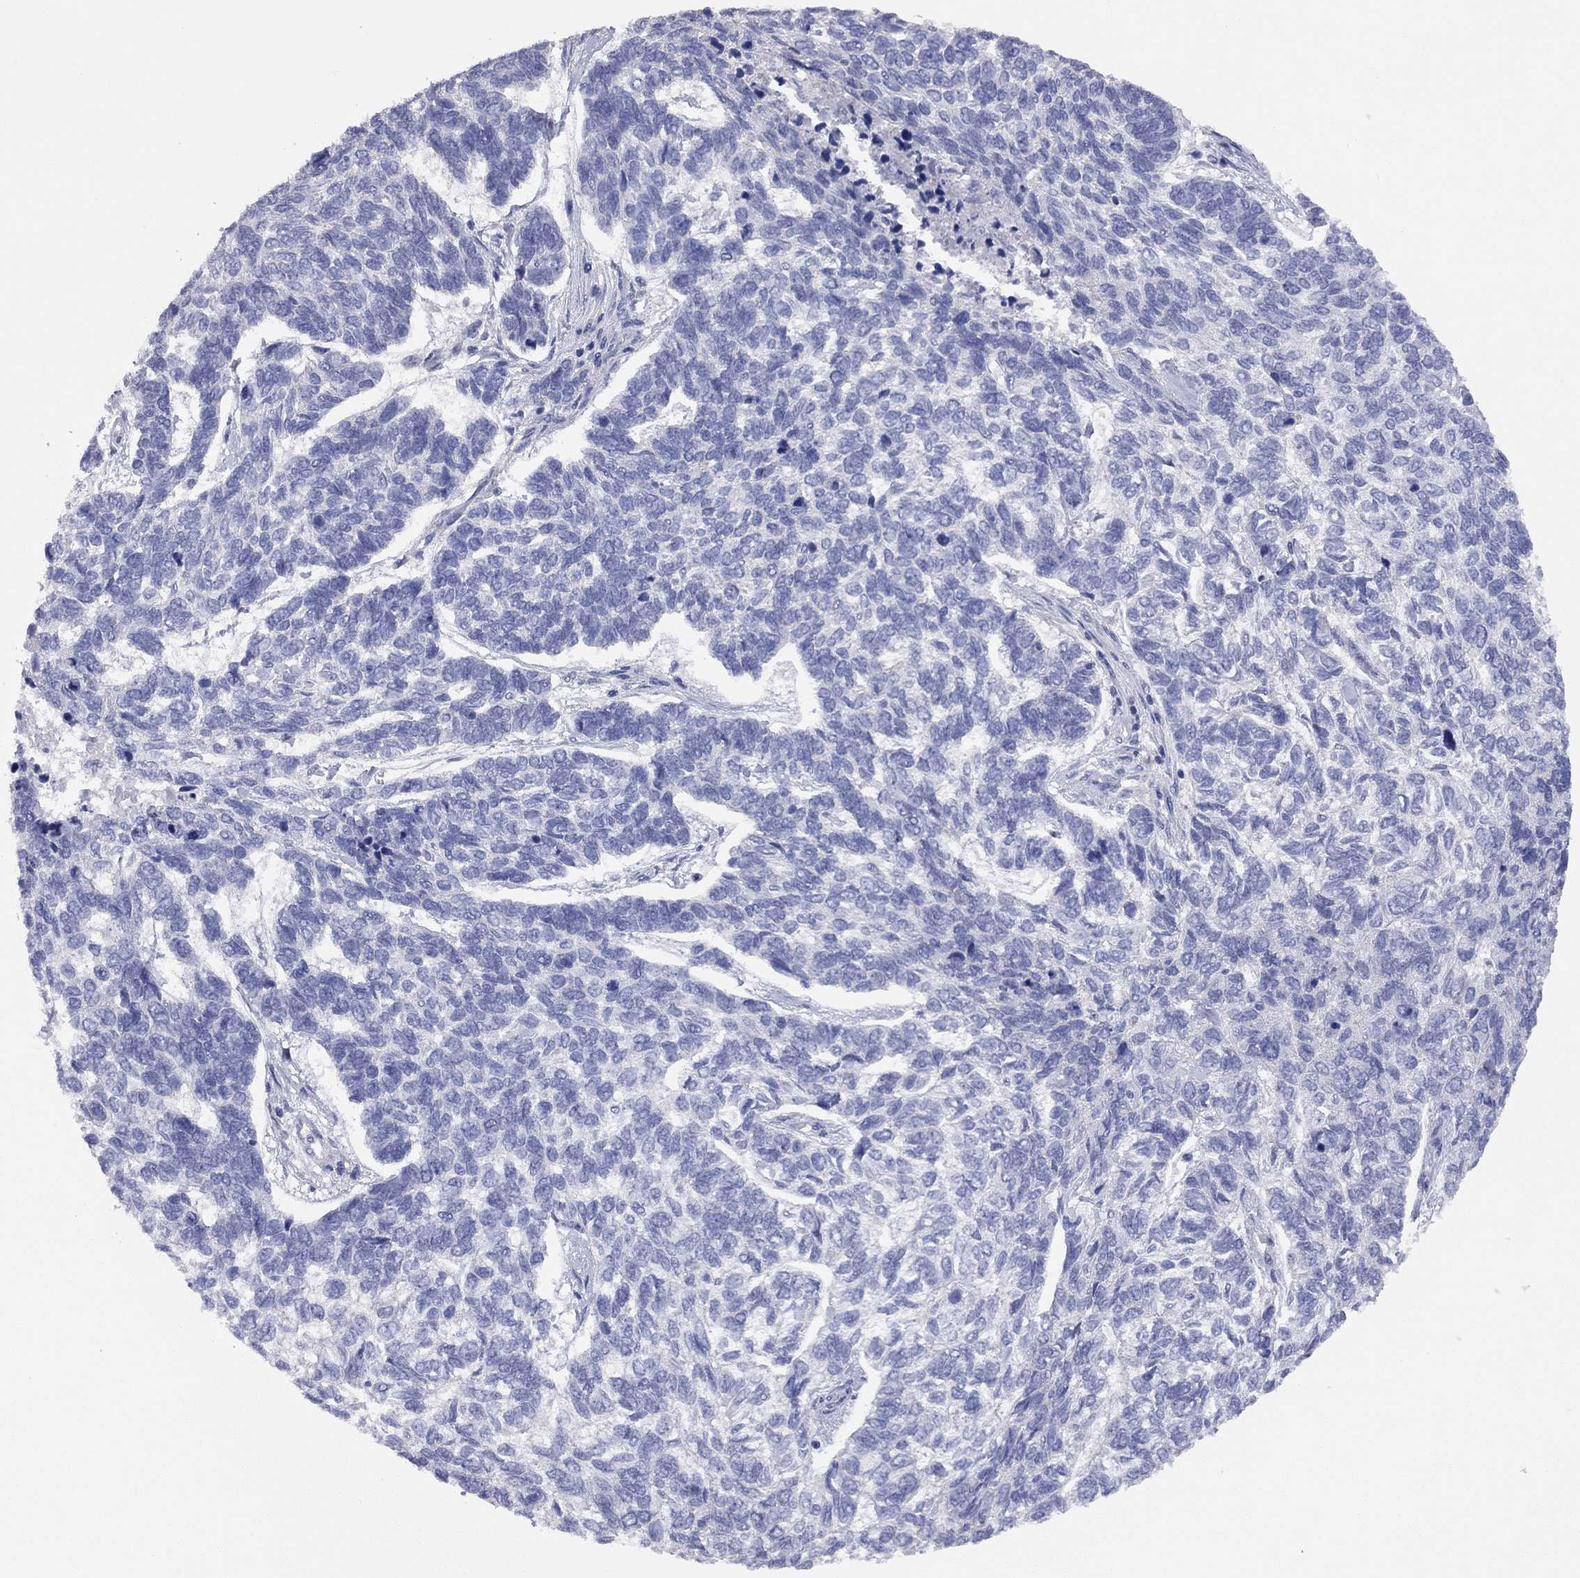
{"staining": {"intensity": "negative", "quantity": "none", "location": "none"}, "tissue": "skin cancer", "cell_type": "Tumor cells", "image_type": "cancer", "snomed": [{"axis": "morphology", "description": "Basal cell carcinoma"}, {"axis": "topography", "description": "Skin"}], "caption": "The histopathology image exhibits no staining of tumor cells in skin cancer (basal cell carcinoma).", "gene": "KCNB1", "patient": {"sex": "female", "age": 65}}